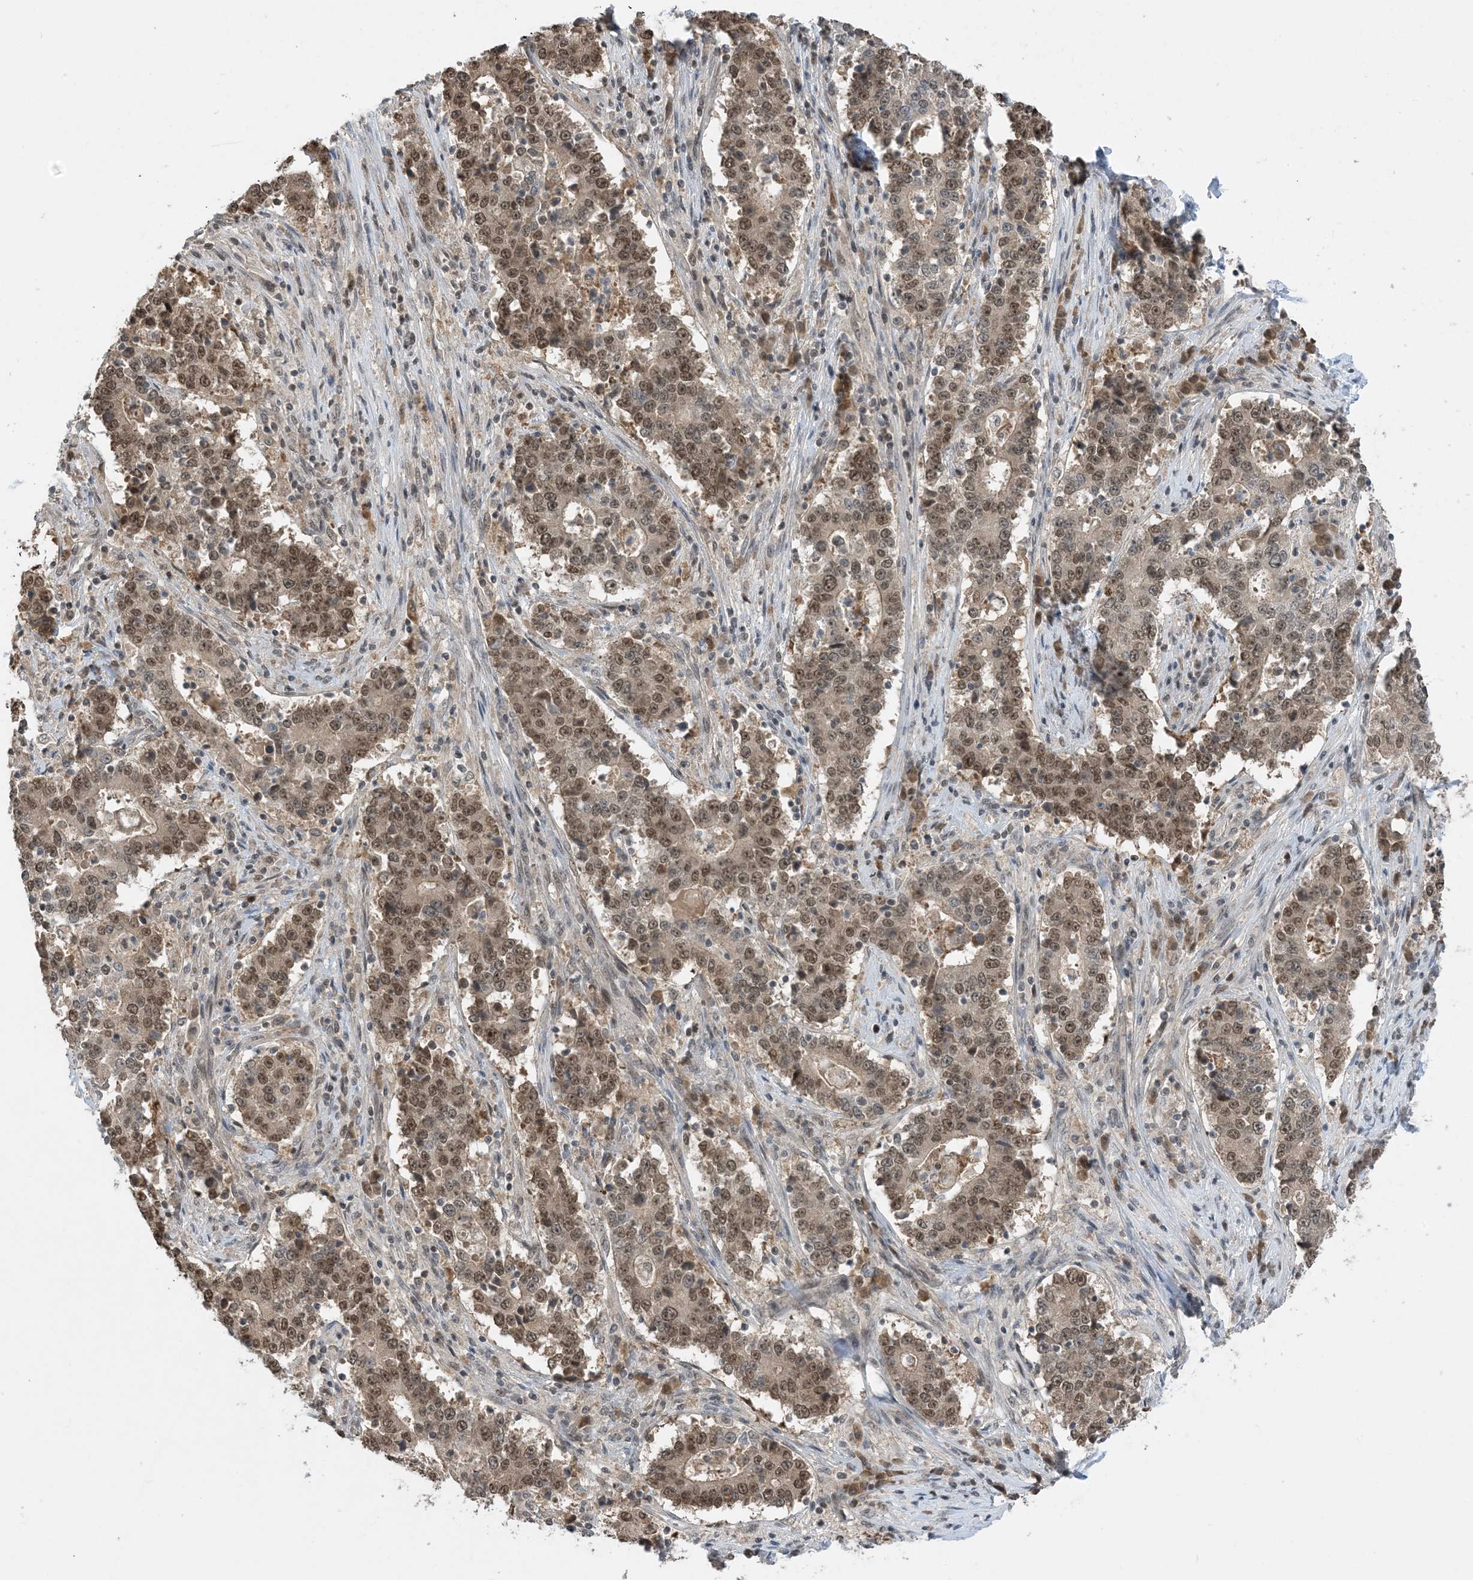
{"staining": {"intensity": "moderate", "quantity": ">75%", "location": "nuclear"}, "tissue": "stomach cancer", "cell_type": "Tumor cells", "image_type": "cancer", "snomed": [{"axis": "morphology", "description": "Adenocarcinoma, NOS"}, {"axis": "topography", "description": "Stomach"}], "caption": "The photomicrograph exhibits a brown stain indicating the presence of a protein in the nuclear of tumor cells in adenocarcinoma (stomach). (IHC, brightfield microscopy, high magnification).", "gene": "ACYP2", "patient": {"sex": "male", "age": 59}}